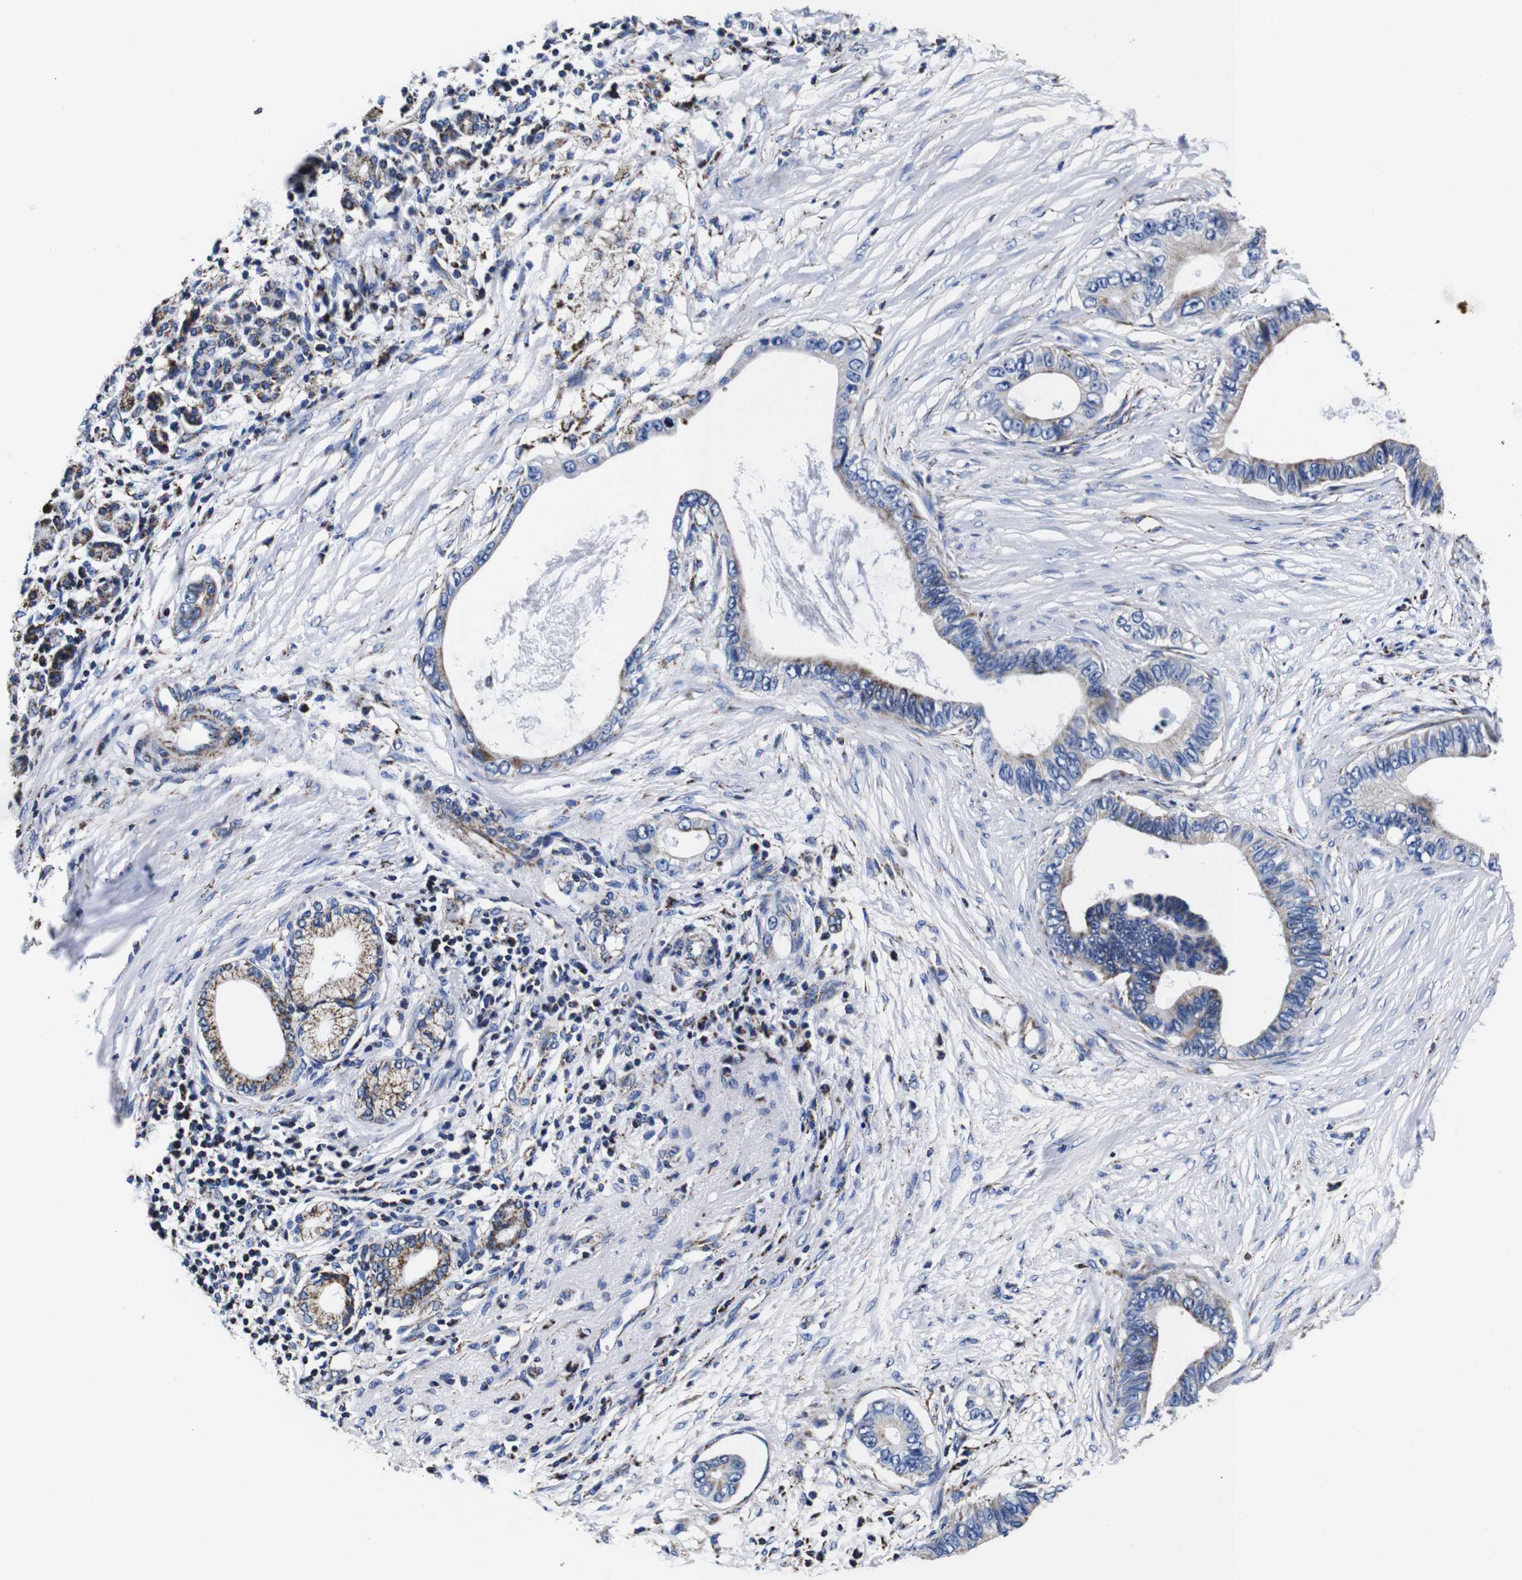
{"staining": {"intensity": "moderate", "quantity": "<25%", "location": "cytoplasmic/membranous"}, "tissue": "pancreatic cancer", "cell_type": "Tumor cells", "image_type": "cancer", "snomed": [{"axis": "morphology", "description": "Adenocarcinoma, NOS"}, {"axis": "topography", "description": "Pancreas"}], "caption": "Protein analysis of pancreatic adenocarcinoma tissue displays moderate cytoplasmic/membranous positivity in about <25% of tumor cells. The staining is performed using DAB (3,3'-diaminobenzidine) brown chromogen to label protein expression. The nuclei are counter-stained blue using hematoxylin.", "gene": "FKBP9", "patient": {"sex": "male", "age": 77}}